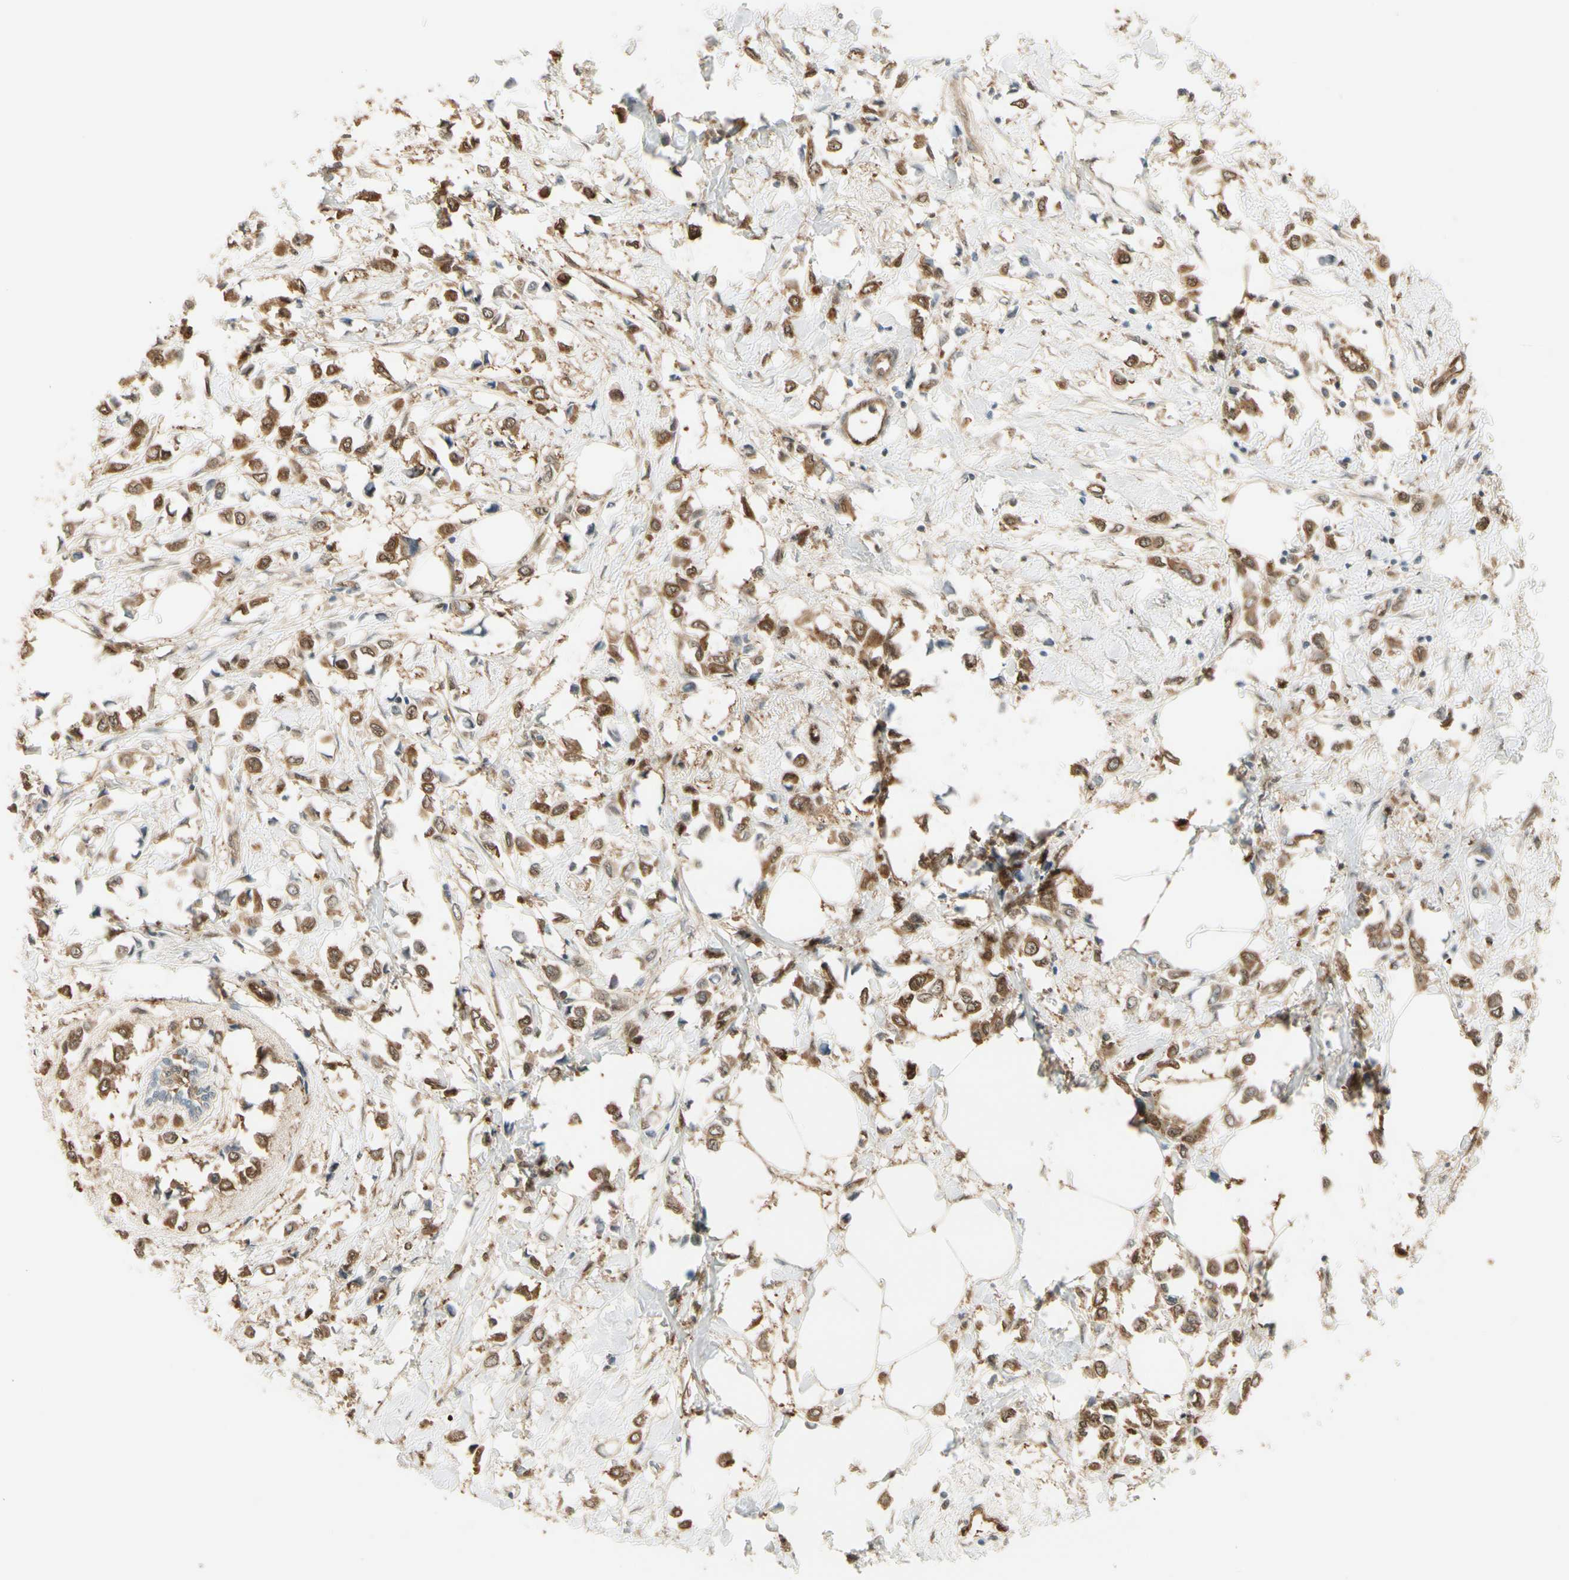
{"staining": {"intensity": "strong", "quantity": ">75%", "location": "cytoplasmic/membranous,nuclear"}, "tissue": "breast cancer", "cell_type": "Tumor cells", "image_type": "cancer", "snomed": [{"axis": "morphology", "description": "Lobular carcinoma"}, {"axis": "topography", "description": "Breast"}], "caption": "Lobular carcinoma (breast) was stained to show a protein in brown. There is high levels of strong cytoplasmic/membranous and nuclear positivity in approximately >75% of tumor cells. The protein is stained brown, and the nuclei are stained in blue (DAB IHC with brightfield microscopy, high magnification).", "gene": "SERPINB6", "patient": {"sex": "female", "age": 51}}